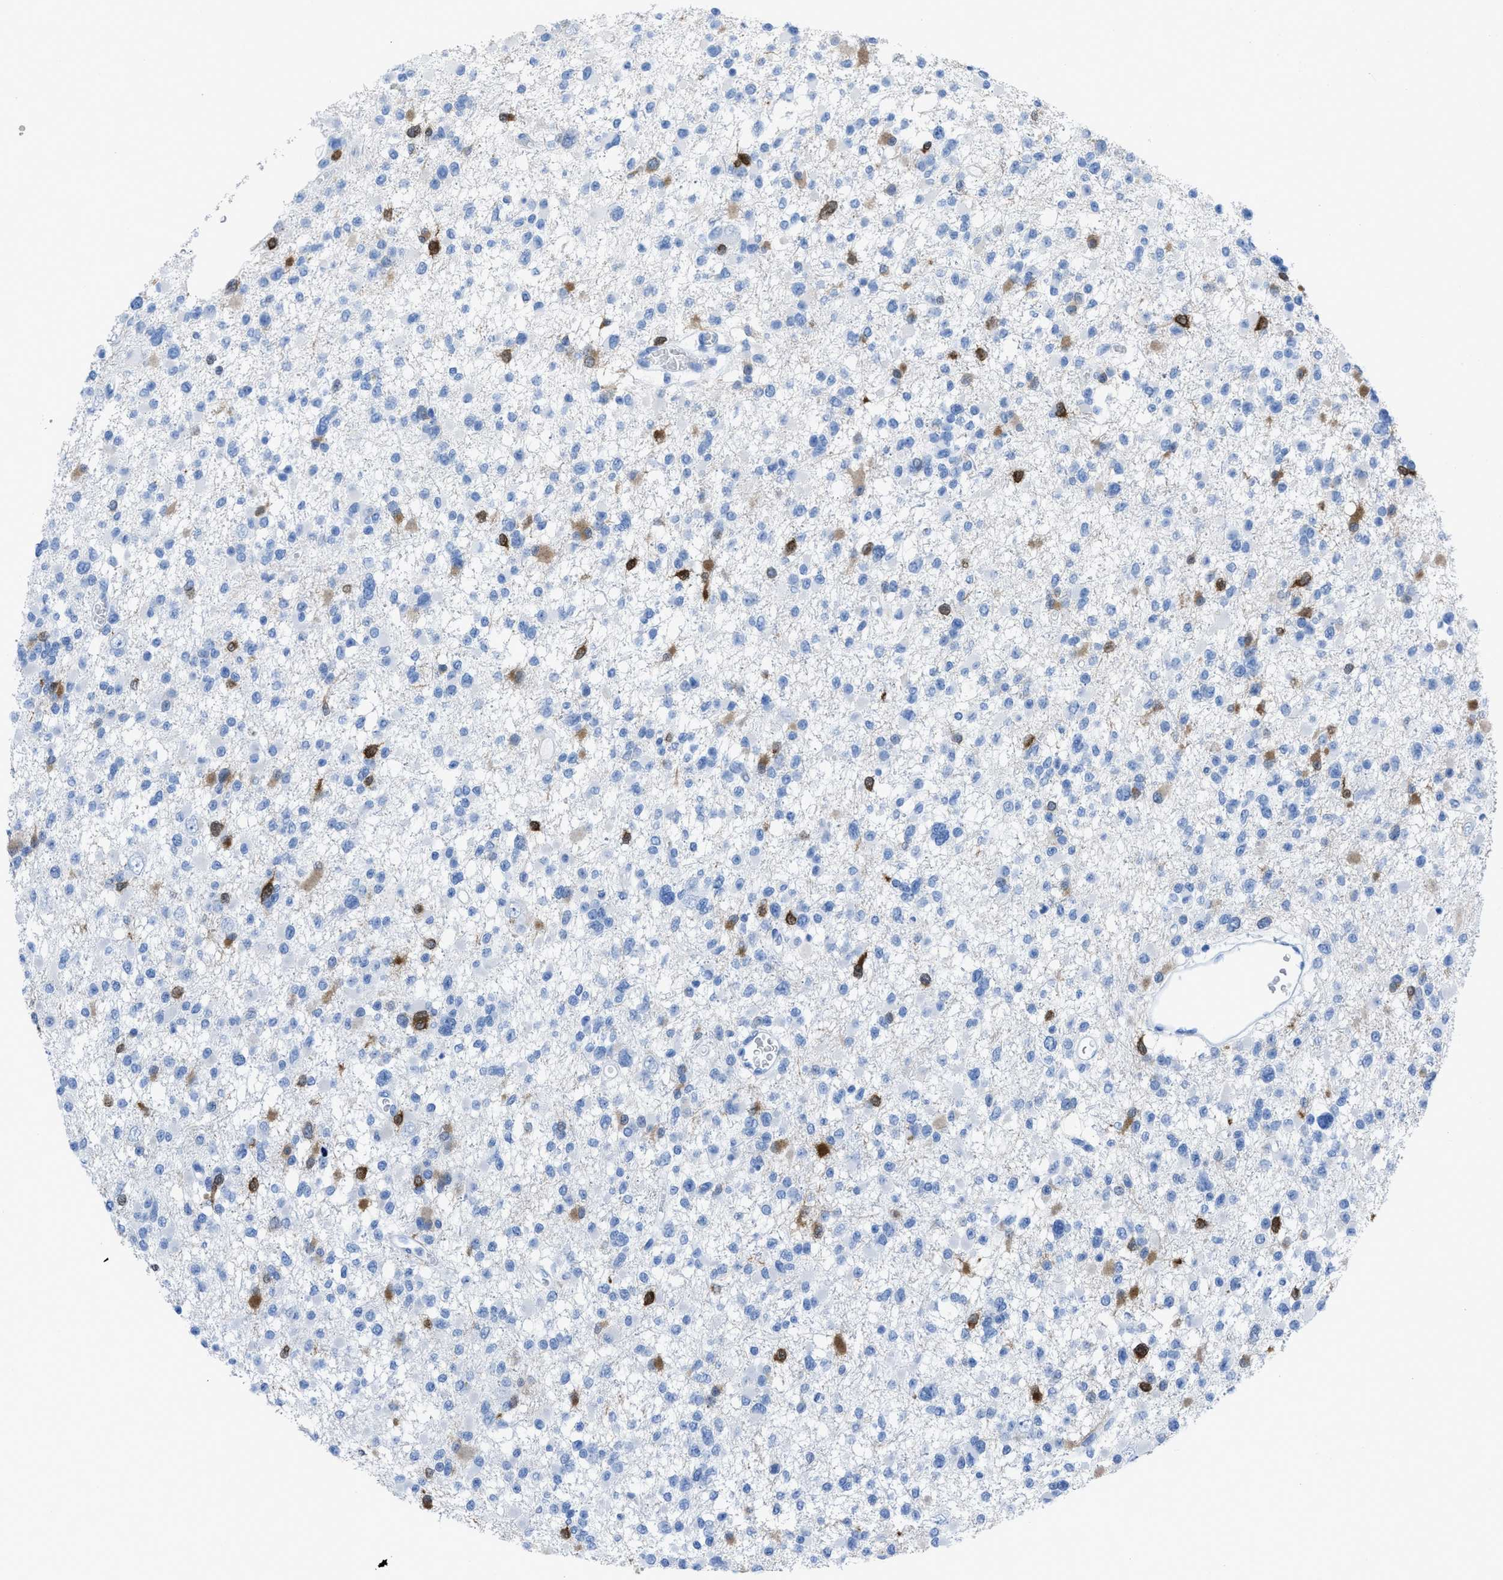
{"staining": {"intensity": "strong", "quantity": "<25%", "location": "cytoplasmic/membranous,nuclear"}, "tissue": "glioma", "cell_type": "Tumor cells", "image_type": "cancer", "snomed": [{"axis": "morphology", "description": "Glioma, malignant, Low grade"}, {"axis": "topography", "description": "Brain"}], "caption": "Malignant low-grade glioma stained for a protein (brown) demonstrates strong cytoplasmic/membranous and nuclear positive expression in about <25% of tumor cells.", "gene": "CDKN2A", "patient": {"sex": "female", "age": 22}}